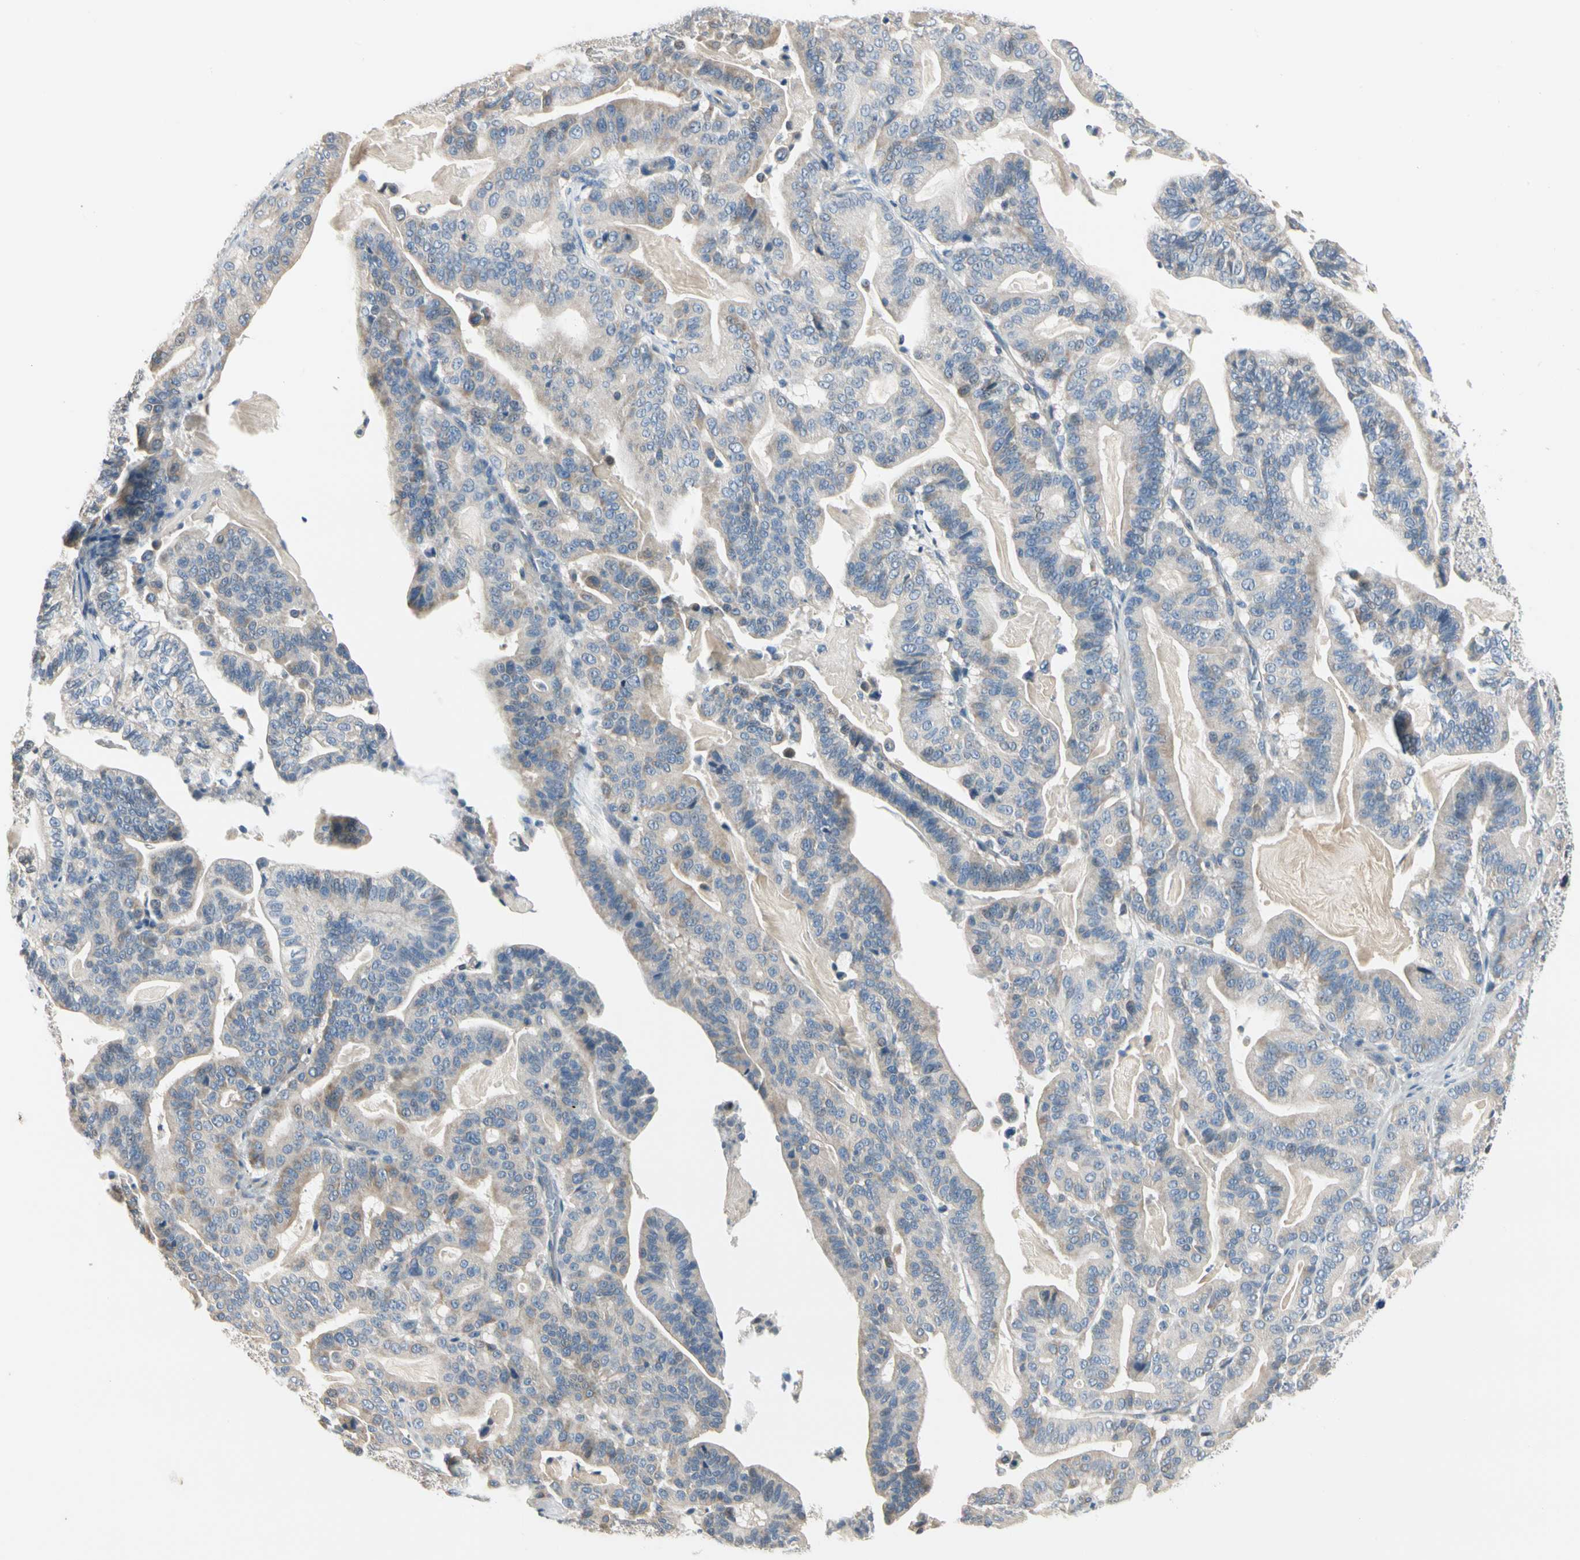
{"staining": {"intensity": "weak", "quantity": "25%-75%", "location": "cytoplasmic/membranous"}, "tissue": "pancreatic cancer", "cell_type": "Tumor cells", "image_type": "cancer", "snomed": [{"axis": "morphology", "description": "Adenocarcinoma, NOS"}, {"axis": "topography", "description": "Pancreas"}], "caption": "IHC (DAB (3,3'-diaminobenzidine)) staining of human pancreatic cancer demonstrates weak cytoplasmic/membranous protein staining in about 25%-75% of tumor cells. The staining was performed using DAB (3,3'-diaminobenzidine) to visualize the protein expression in brown, while the nuclei were stained in blue with hematoxylin (Magnification: 20x).", "gene": "GPR153", "patient": {"sex": "male", "age": 63}}